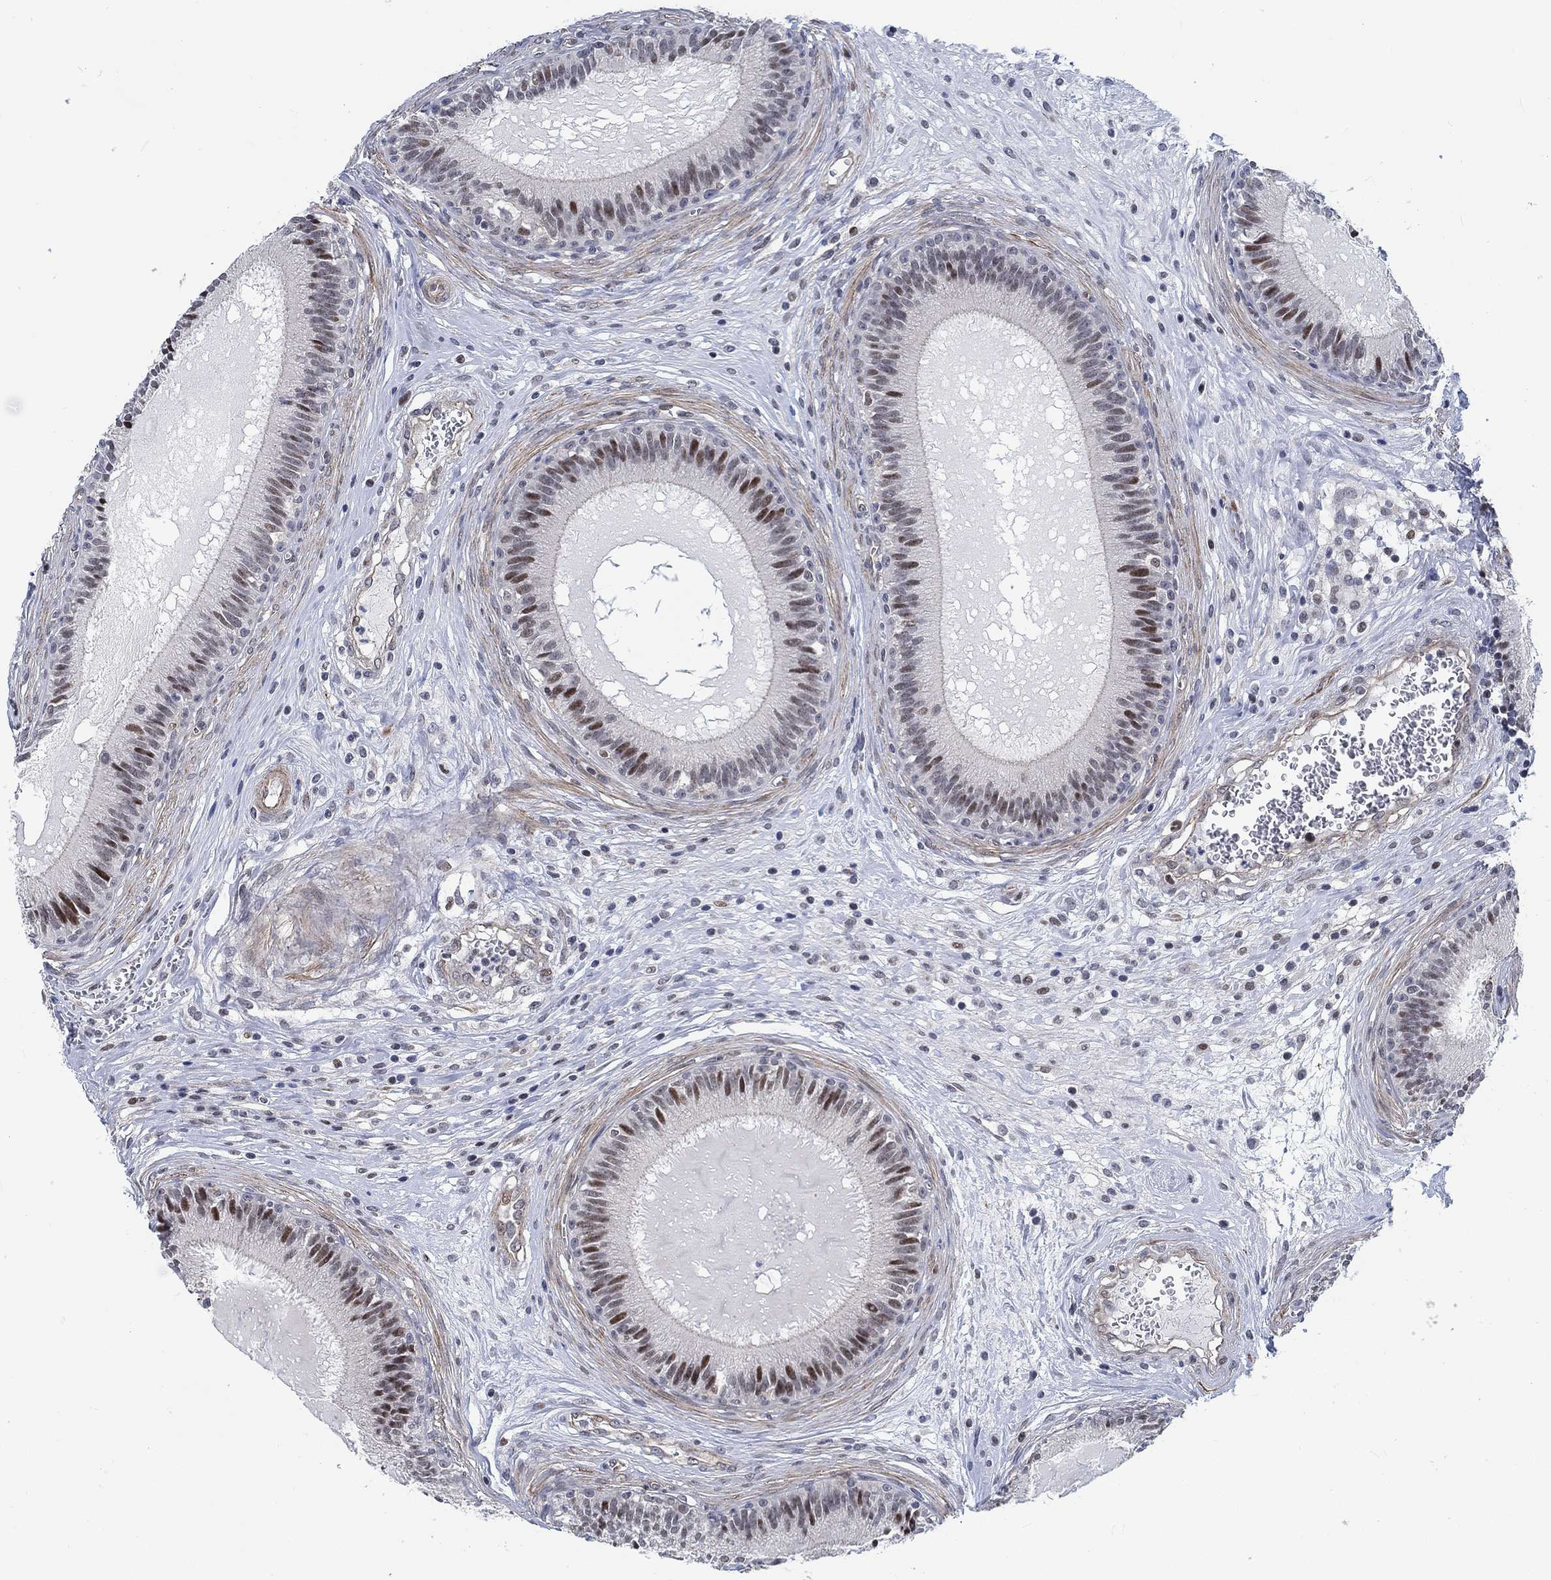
{"staining": {"intensity": "strong", "quantity": "<25%", "location": "cytoplasmic/membranous,nuclear"}, "tissue": "epididymis", "cell_type": "Glandular cells", "image_type": "normal", "snomed": [{"axis": "morphology", "description": "Normal tissue, NOS"}, {"axis": "topography", "description": "Epididymis"}], "caption": "A medium amount of strong cytoplasmic/membranous,nuclear positivity is seen in approximately <25% of glandular cells in normal epididymis. Using DAB (3,3'-diaminobenzidine) (brown) and hematoxylin (blue) stains, captured at high magnification using brightfield microscopy.", "gene": "KCNH8", "patient": {"sex": "male", "age": 27}}